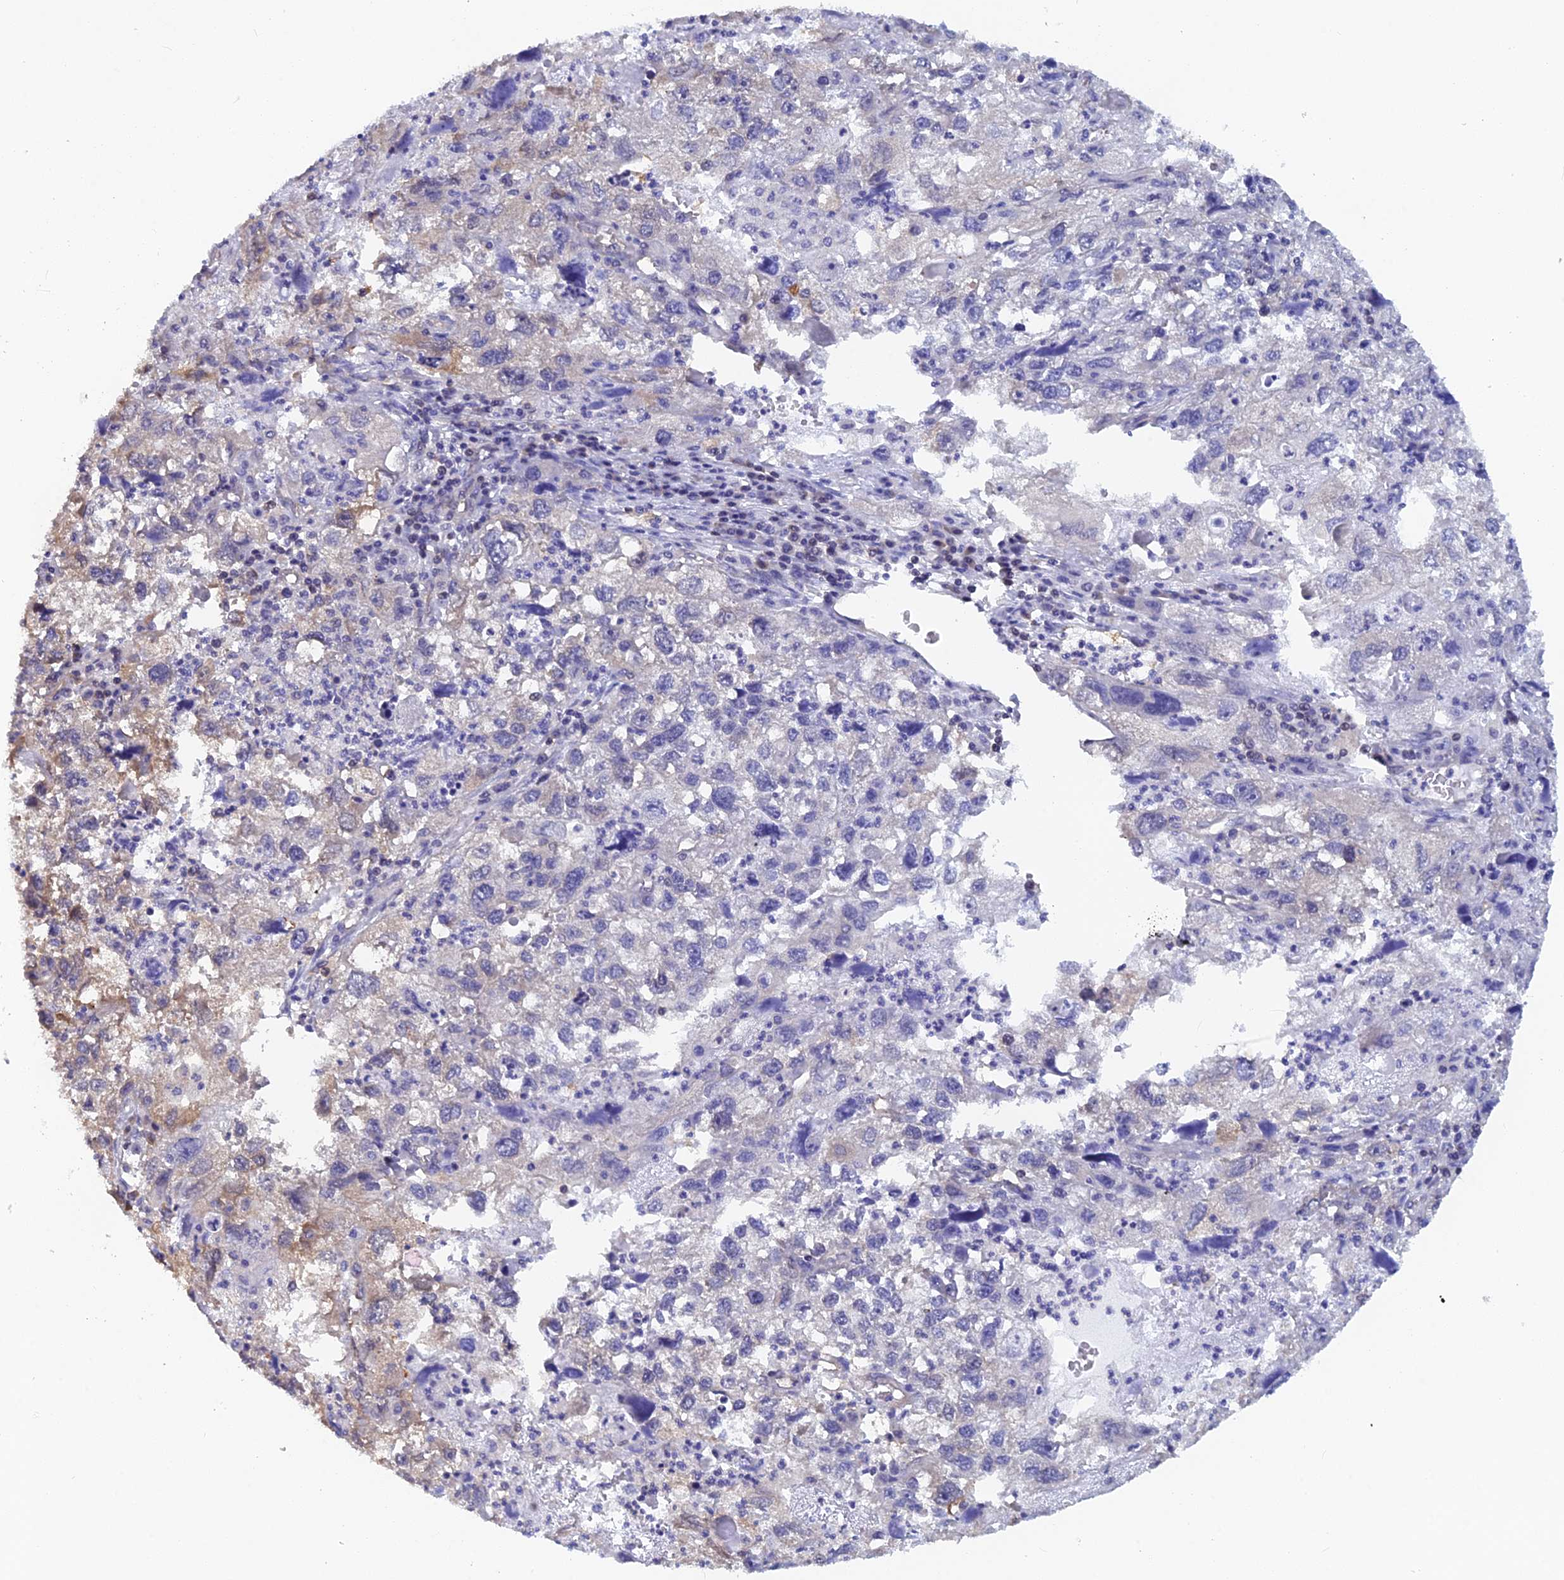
{"staining": {"intensity": "negative", "quantity": "none", "location": "none"}, "tissue": "endometrial cancer", "cell_type": "Tumor cells", "image_type": "cancer", "snomed": [{"axis": "morphology", "description": "Adenocarcinoma, NOS"}, {"axis": "topography", "description": "Endometrium"}], "caption": "Immunohistochemistry of human adenocarcinoma (endometrial) shows no expression in tumor cells. (DAB immunohistochemistry with hematoxylin counter stain).", "gene": "HINT1", "patient": {"sex": "female", "age": 49}}